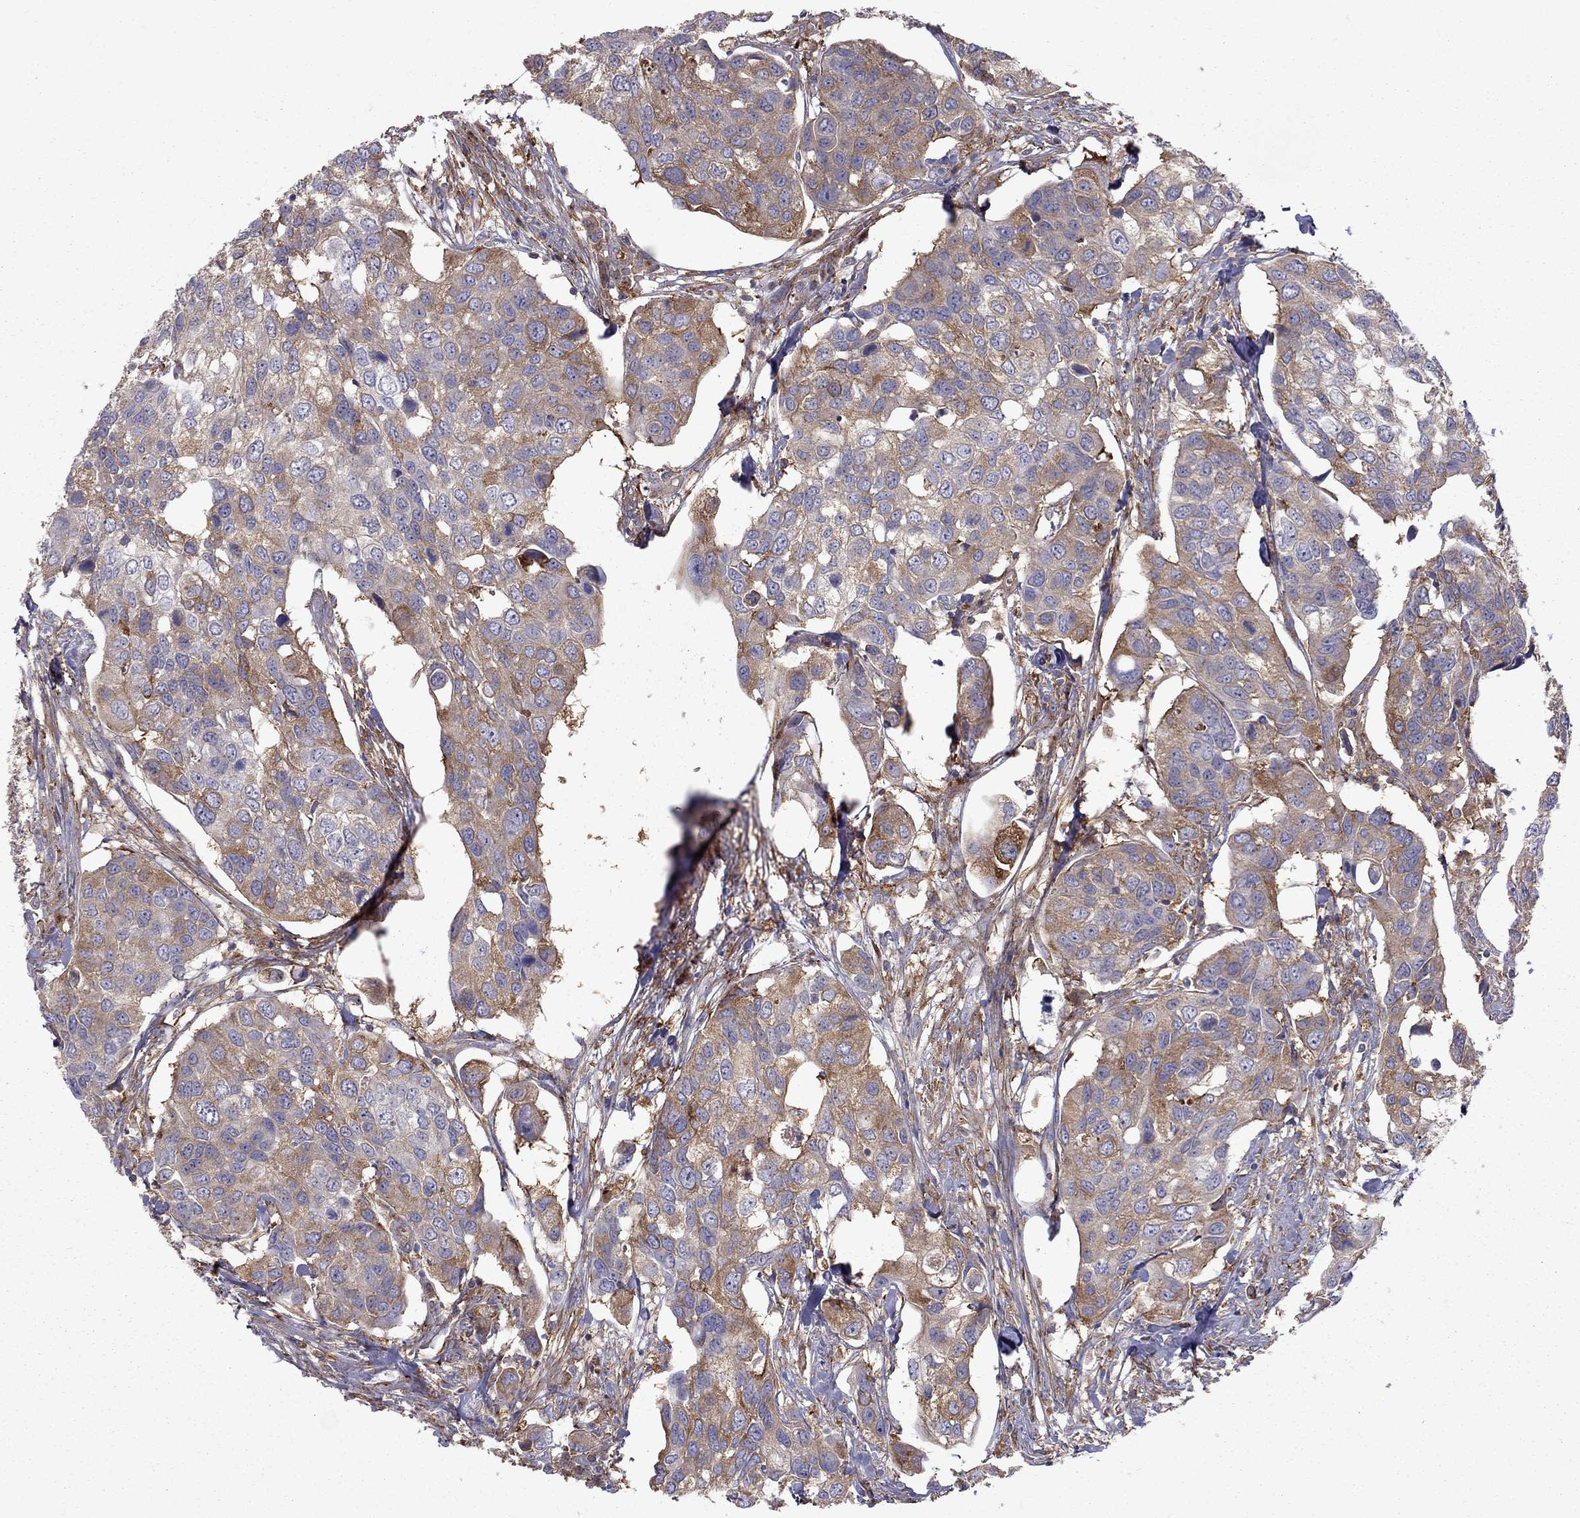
{"staining": {"intensity": "strong", "quantity": "25%-75%", "location": "cytoplasmic/membranous"}, "tissue": "urothelial cancer", "cell_type": "Tumor cells", "image_type": "cancer", "snomed": [{"axis": "morphology", "description": "Urothelial carcinoma, High grade"}, {"axis": "topography", "description": "Urinary bladder"}], "caption": "DAB immunohistochemical staining of urothelial carcinoma (high-grade) exhibits strong cytoplasmic/membranous protein positivity in about 25%-75% of tumor cells.", "gene": "EIF4E3", "patient": {"sex": "male", "age": 60}}